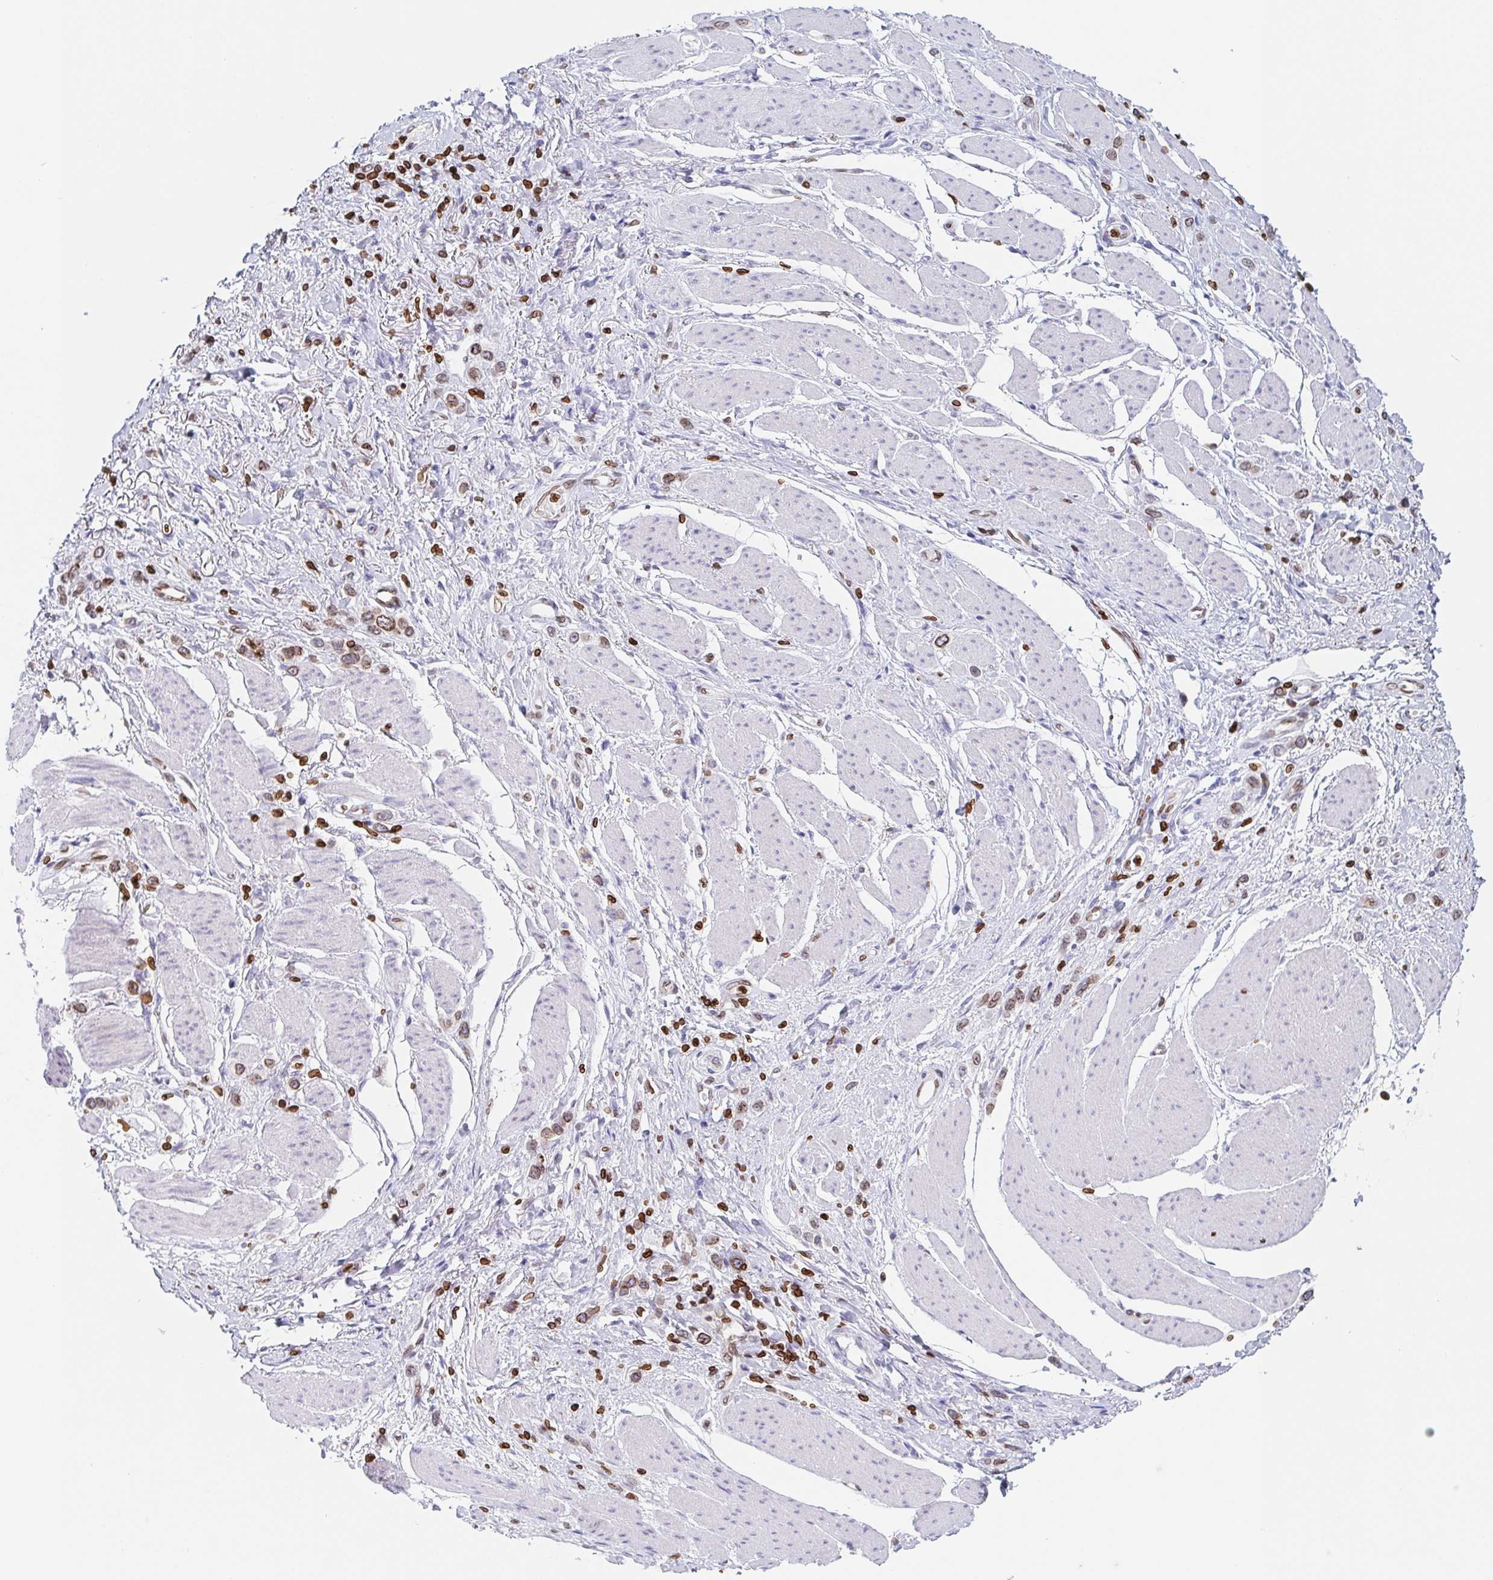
{"staining": {"intensity": "moderate", "quantity": ">75%", "location": "cytoplasmic/membranous,nuclear"}, "tissue": "stomach cancer", "cell_type": "Tumor cells", "image_type": "cancer", "snomed": [{"axis": "morphology", "description": "Adenocarcinoma, NOS"}, {"axis": "topography", "description": "Stomach"}], "caption": "Protein expression analysis of human stomach cancer (adenocarcinoma) reveals moderate cytoplasmic/membranous and nuclear expression in about >75% of tumor cells.", "gene": "BTBD7", "patient": {"sex": "female", "age": 65}}